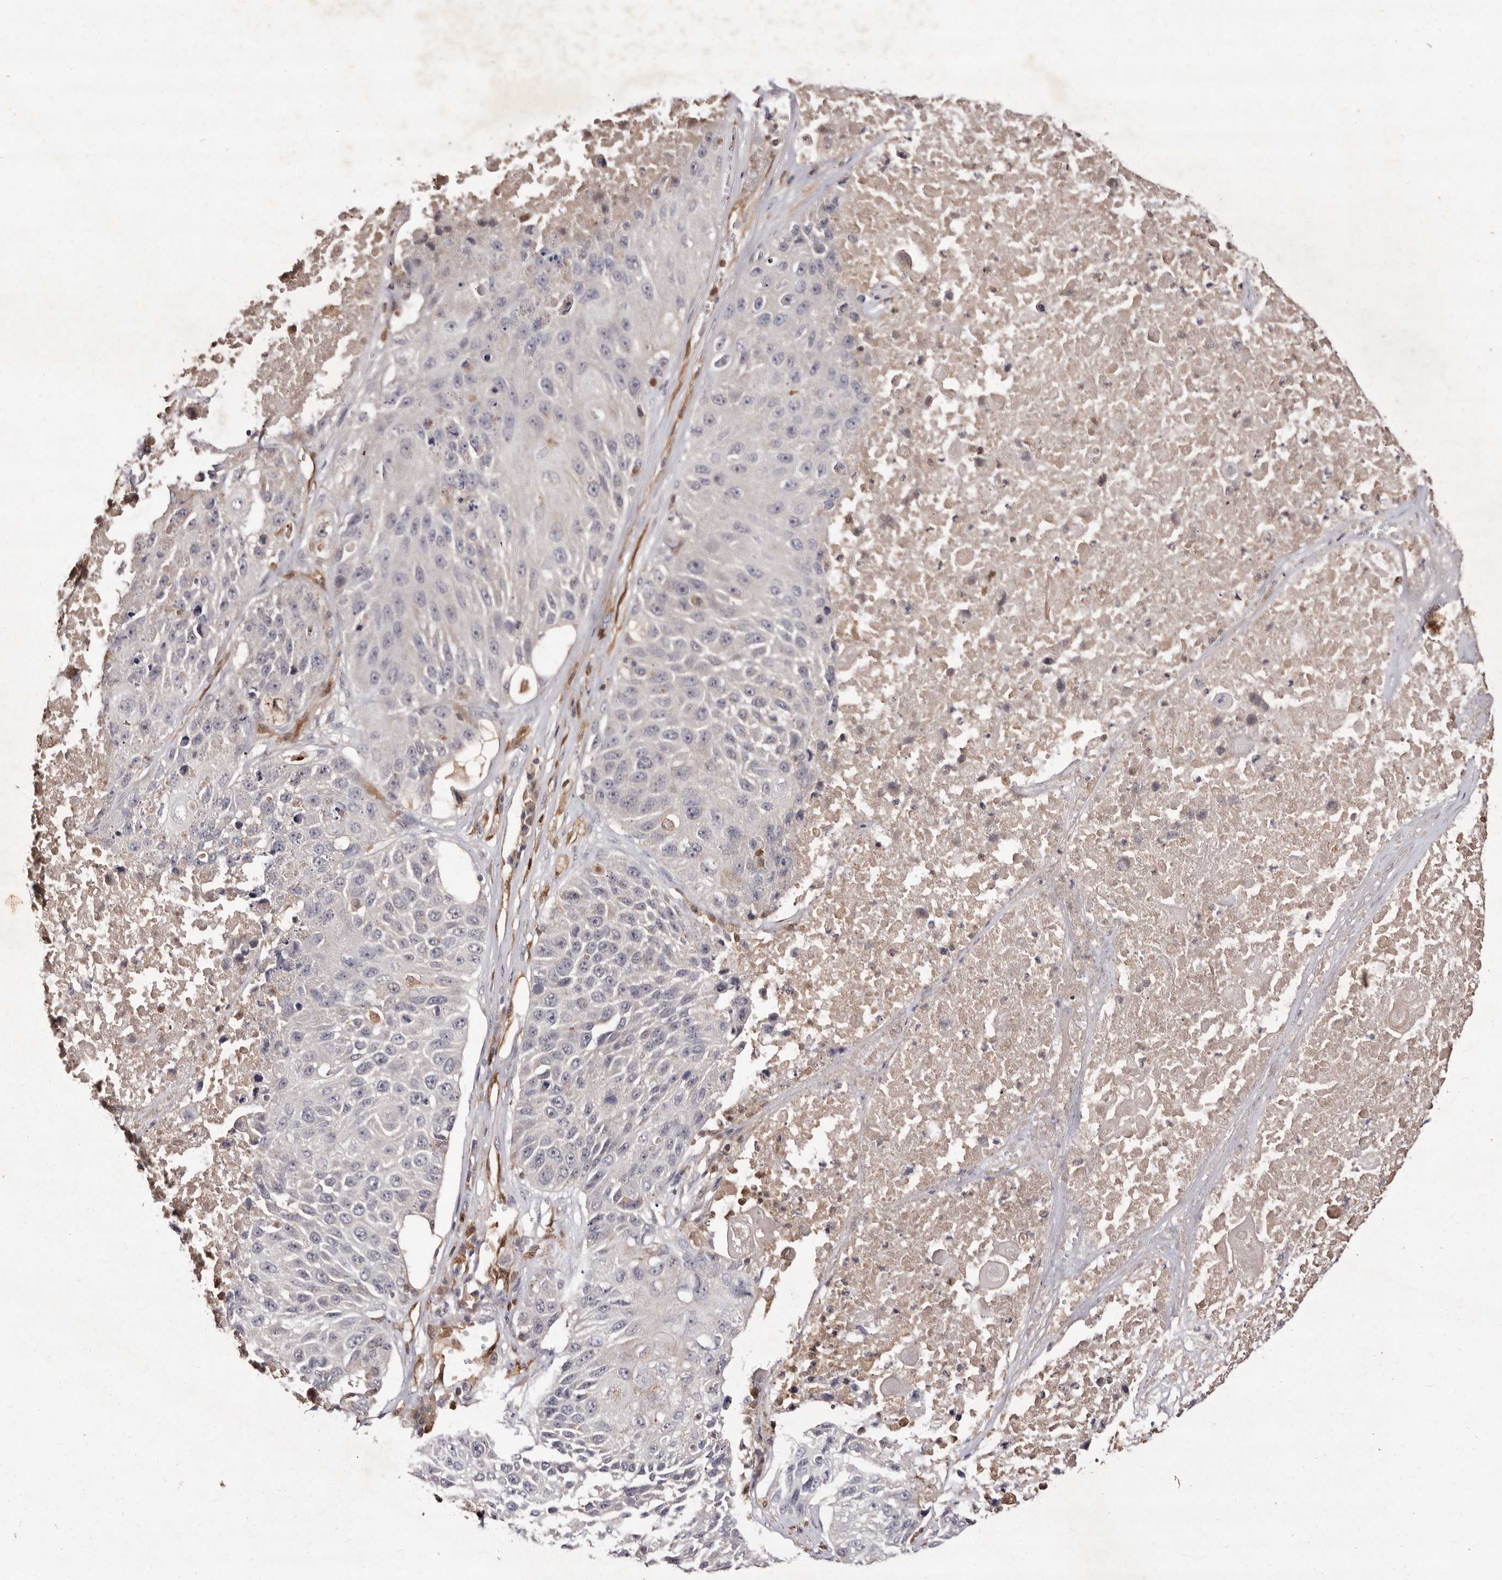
{"staining": {"intensity": "negative", "quantity": "none", "location": "none"}, "tissue": "lung cancer", "cell_type": "Tumor cells", "image_type": "cancer", "snomed": [{"axis": "morphology", "description": "Squamous cell carcinoma, NOS"}, {"axis": "topography", "description": "Lung"}], "caption": "A photomicrograph of human lung squamous cell carcinoma is negative for staining in tumor cells.", "gene": "GIMAP4", "patient": {"sex": "male", "age": 61}}